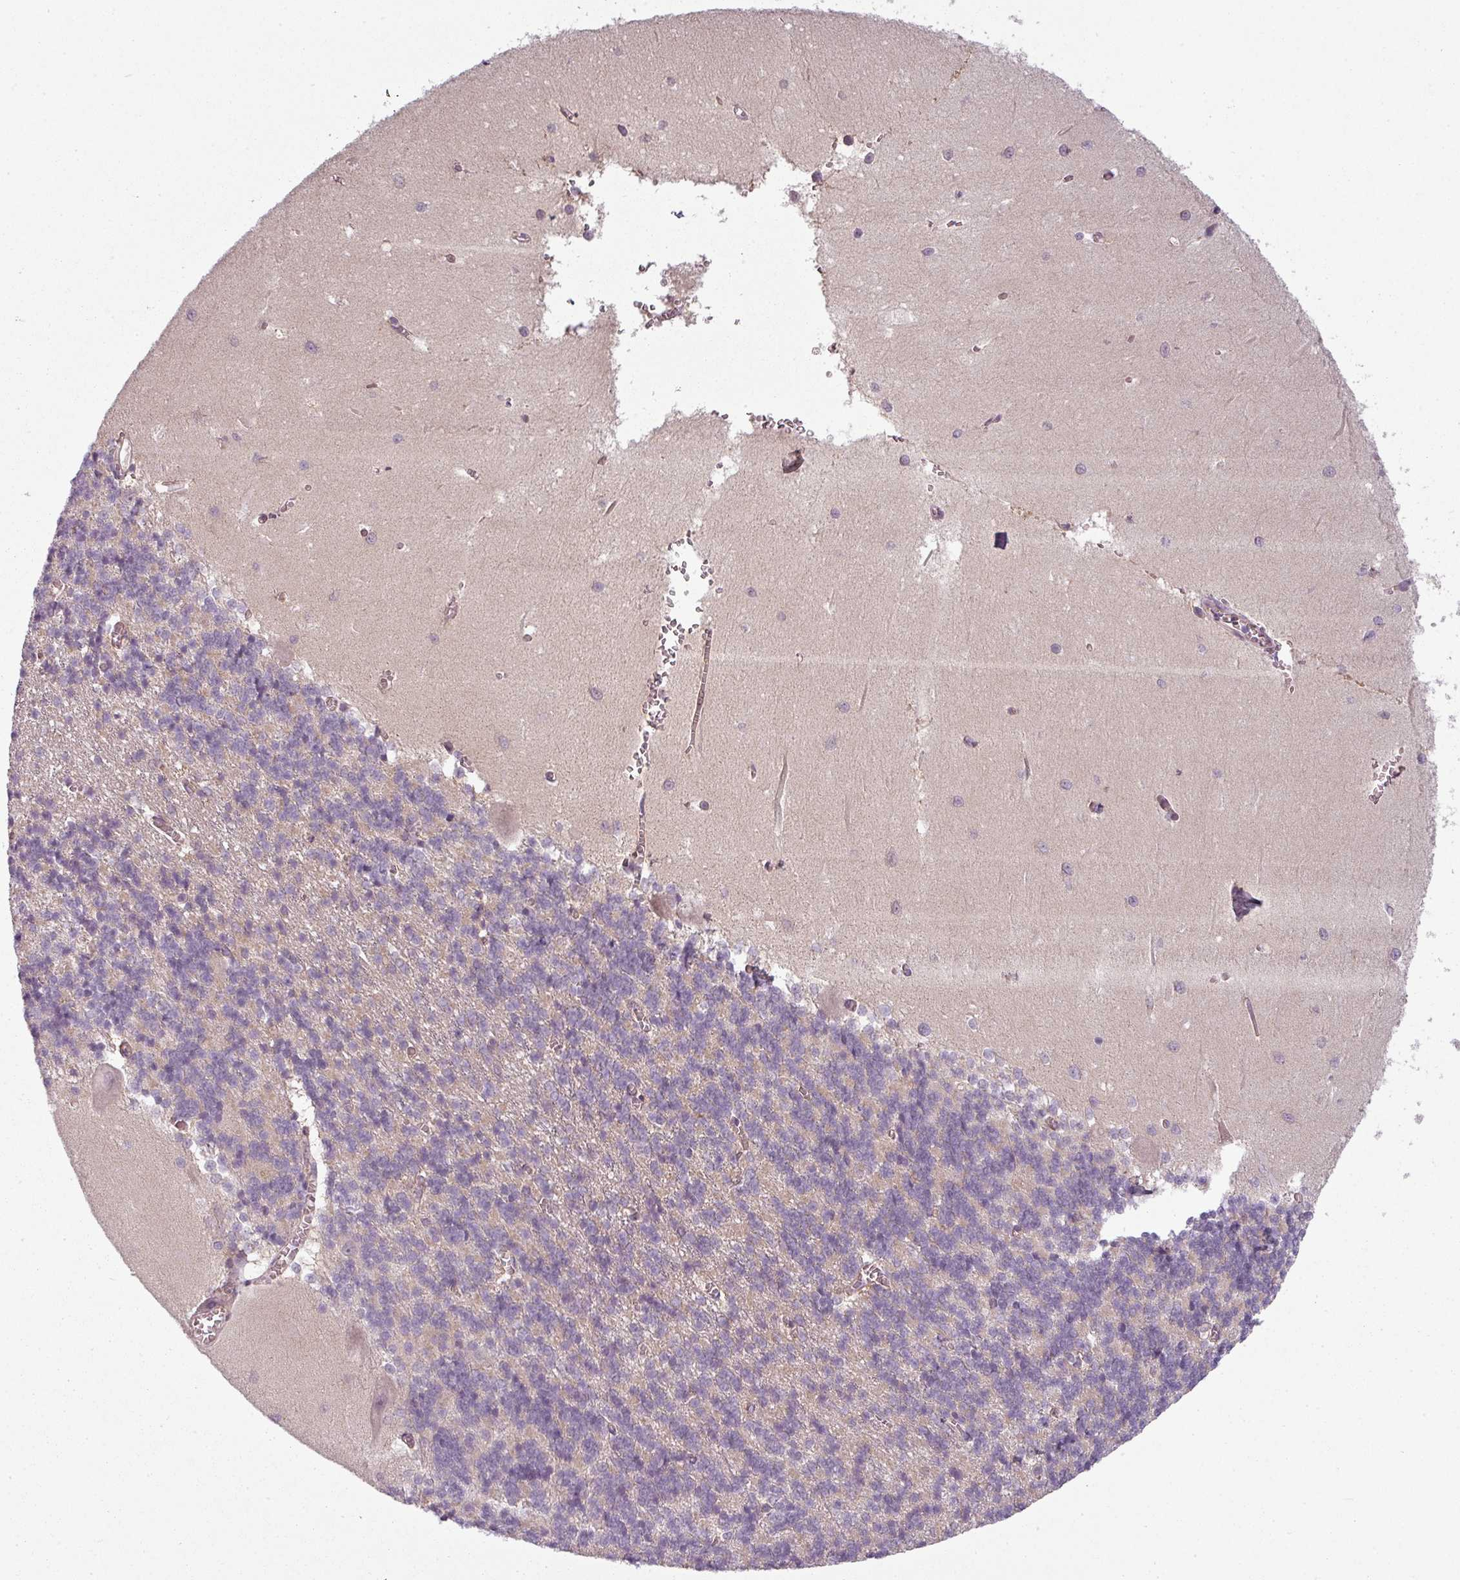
{"staining": {"intensity": "negative", "quantity": "none", "location": "none"}, "tissue": "cerebellum", "cell_type": "Cells in granular layer", "image_type": "normal", "snomed": [{"axis": "morphology", "description": "Normal tissue, NOS"}, {"axis": "topography", "description": "Cerebellum"}], "caption": "Cells in granular layer show no significant protein expression in benign cerebellum. (Brightfield microscopy of DAB (3,3'-diaminobenzidine) immunohistochemistry at high magnification).", "gene": "SLC16A9", "patient": {"sex": "male", "age": 37}}